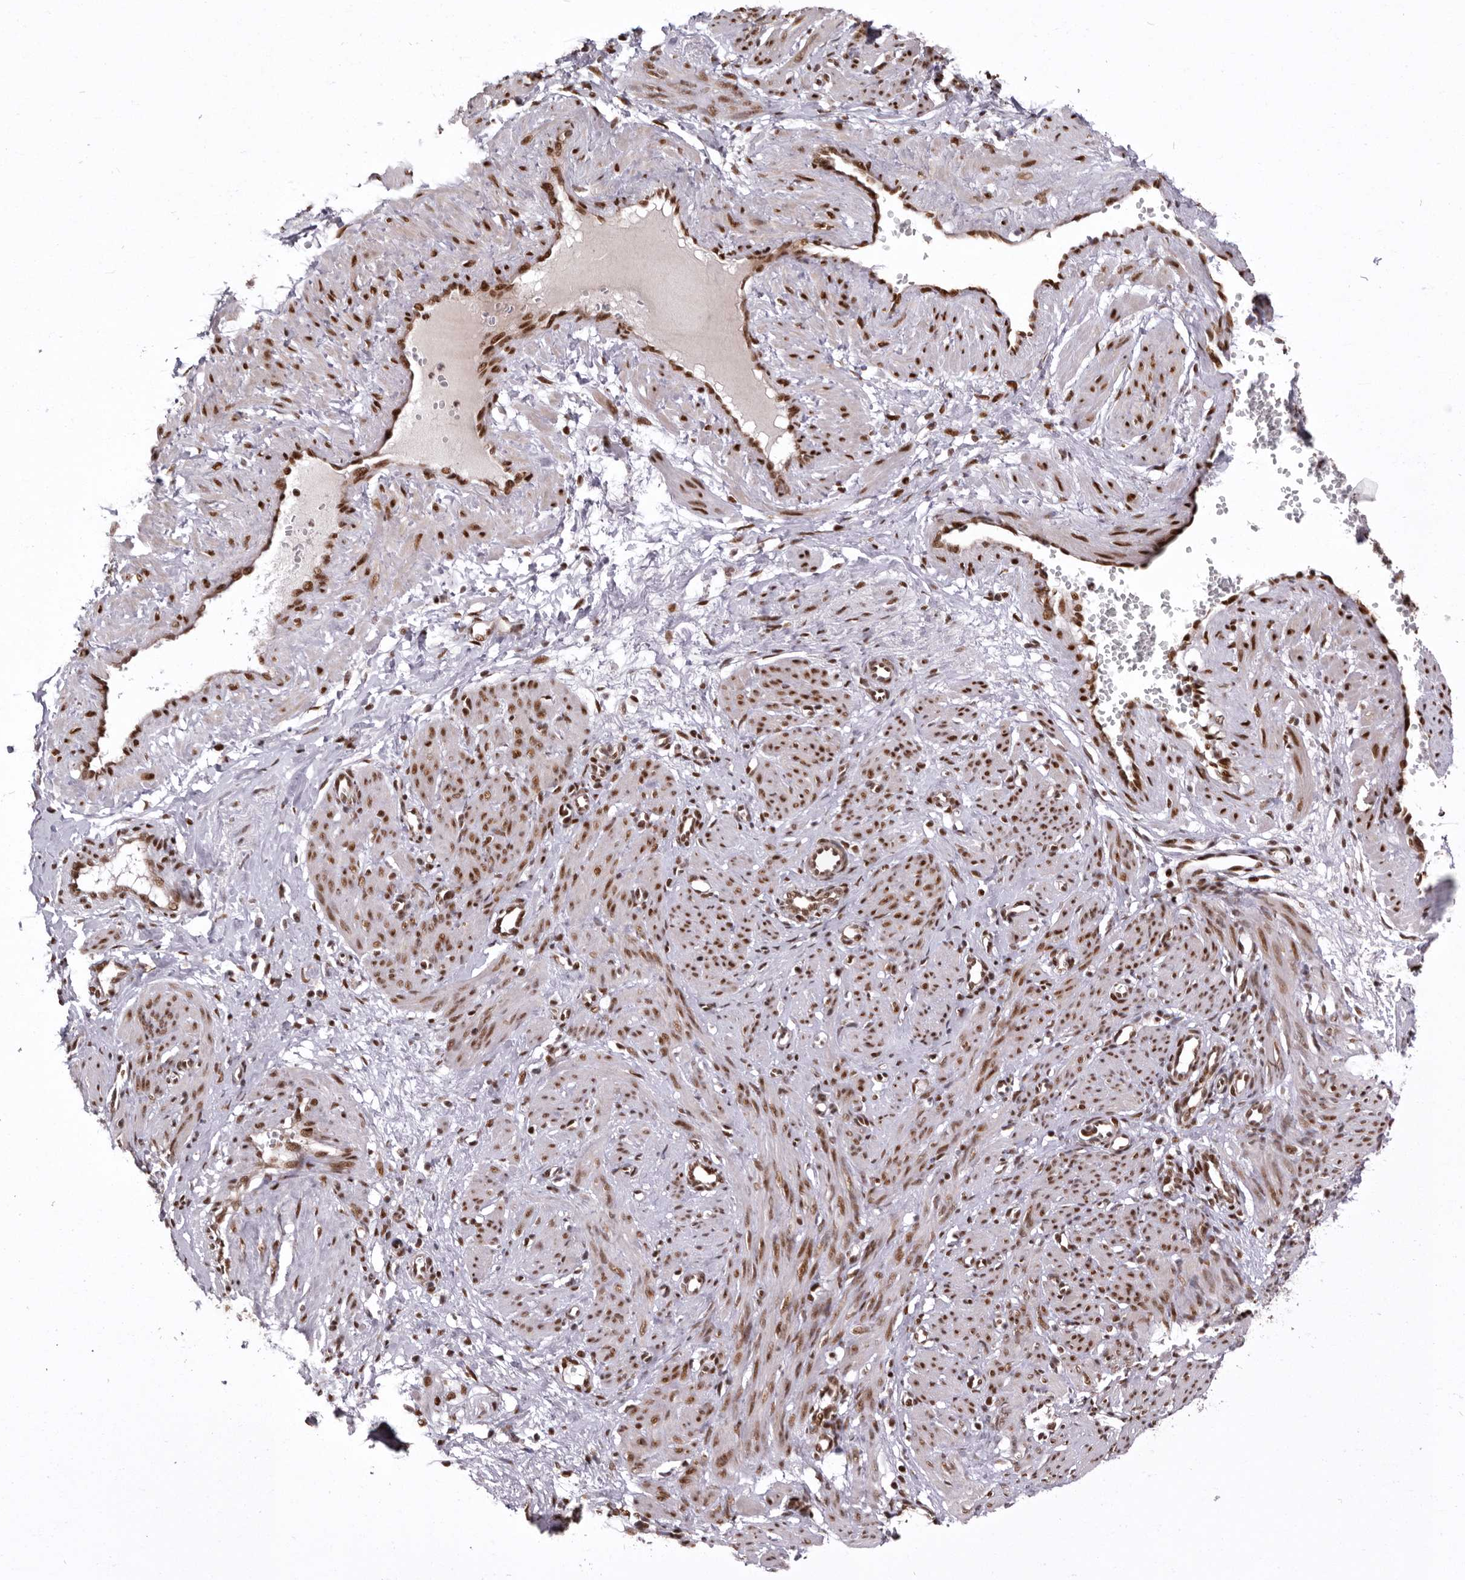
{"staining": {"intensity": "strong", "quantity": ">75%", "location": "nuclear"}, "tissue": "smooth muscle", "cell_type": "Smooth muscle cells", "image_type": "normal", "snomed": [{"axis": "morphology", "description": "Normal tissue, NOS"}, {"axis": "topography", "description": "Endometrium"}], "caption": "Strong nuclear expression for a protein is identified in about >75% of smooth muscle cells of benign smooth muscle using IHC.", "gene": "CHTOP", "patient": {"sex": "female", "age": 33}}